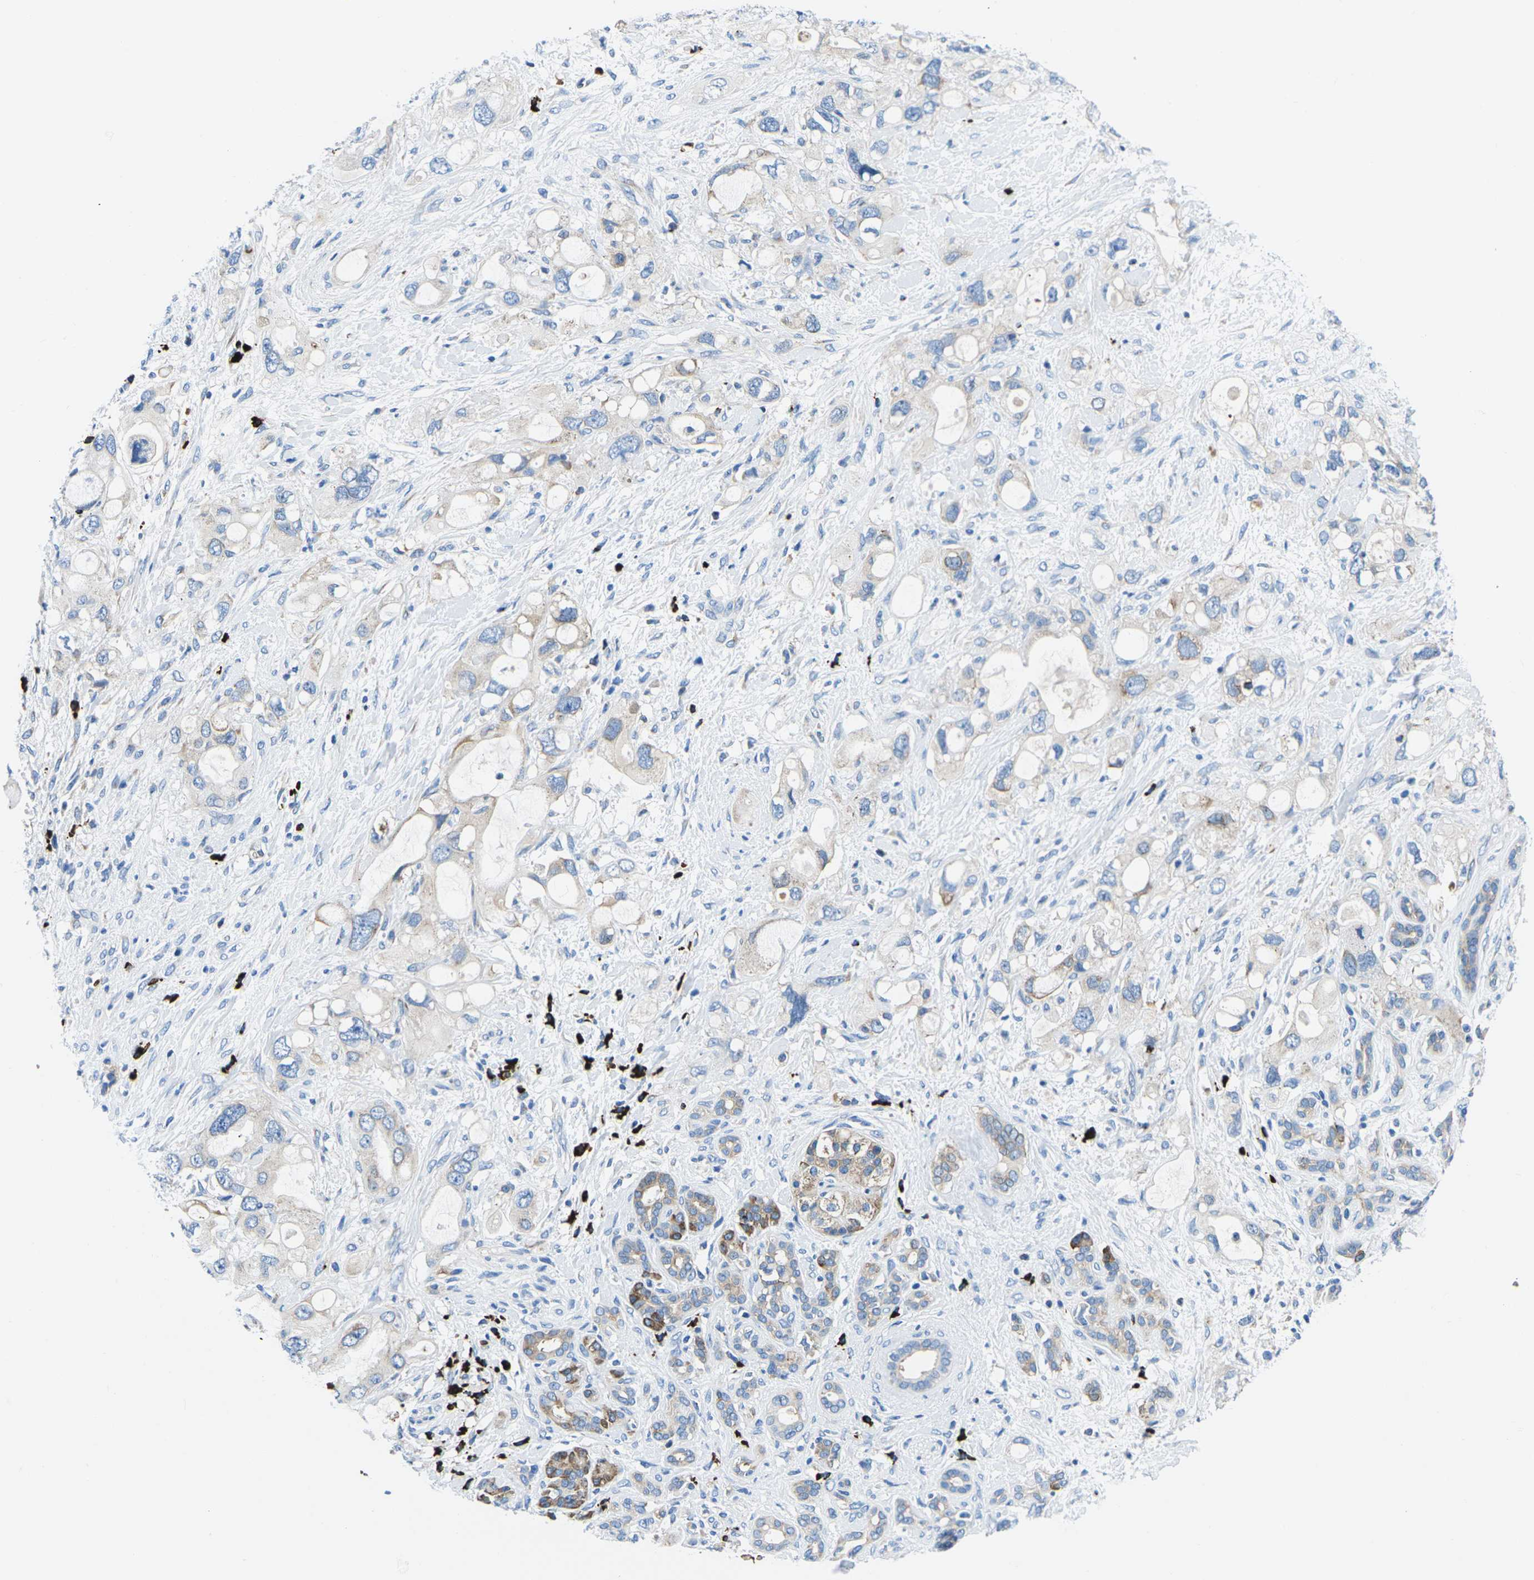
{"staining": {"intensity": "negative", "quantity": "none", "location": "none"}, "tissue": "pancreatic cancer", "cell_type": "Tumor cells", "image_type": "cancer", "snomed": [{"axis": "morphology", "description": "Adenocarcinoma, NOS"}, {"axis": "topography", "description": "Pancreas"}], "caption": "IHC of human pancreatic cancer (adenocarcinoma) shows no expression in tumor cells. Nuclei are stained in blue.", "gene": "MC4R", "patient": {"sex": "female", "age": 56}}